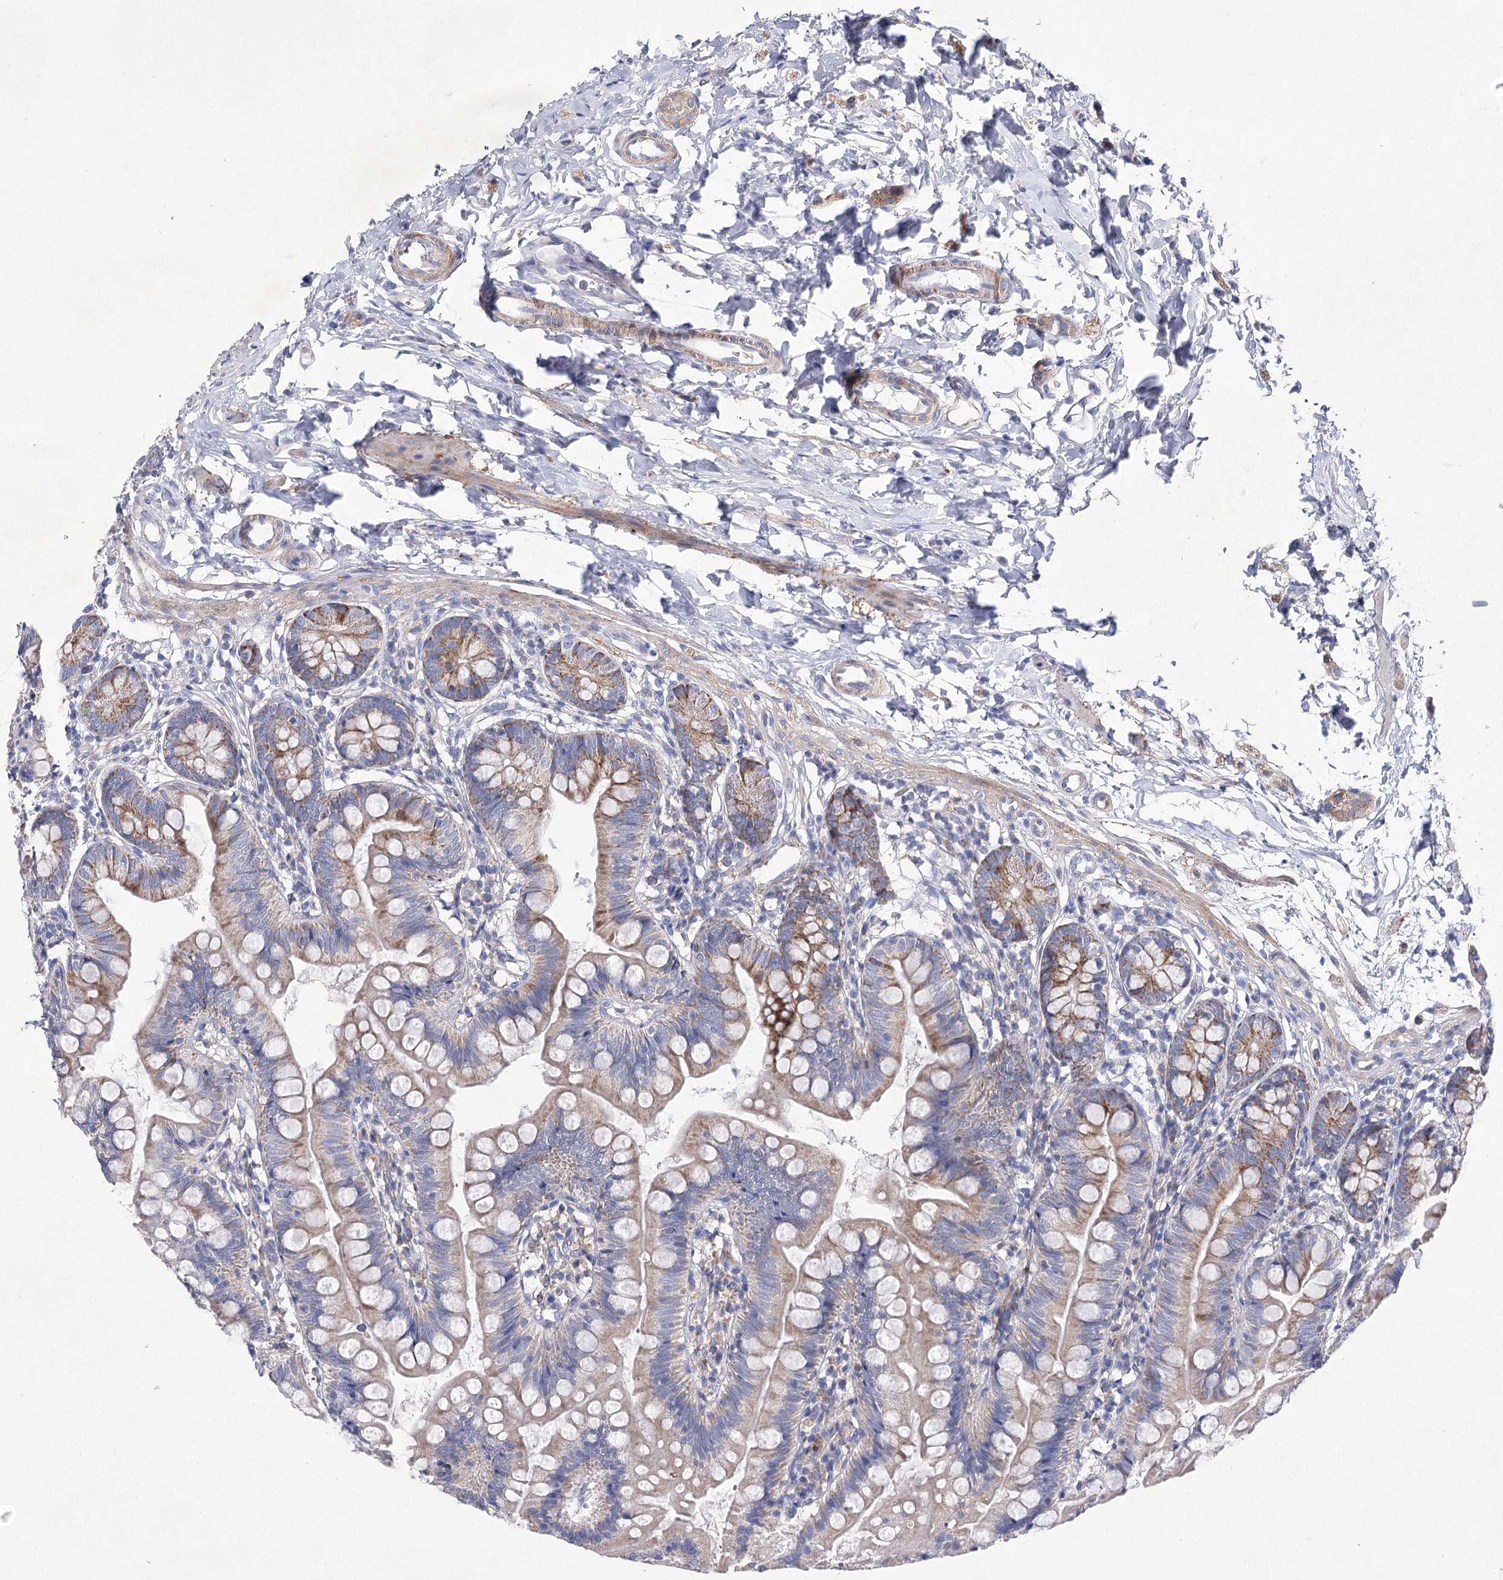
{"staining": {"intensity": "moderate", "quantity": ">75%", "location": "cytoplasmic/membranous"}, "tissue": "small intestine", "cell_type": "Glandular cells", "image_type": "normal", "snomed": [{"axis": "morphology", "description": "Normal tissue, NOS"}, {"axis": "topography", "description": "Small intestine"}], "caption": "DAB (3,3'-diaminobenzidine) immunohistochemical staining of benign small intestine exhibits moderate cytoplasmic/membranous protein expression in approximately >75% of glandular cells. Nuclei are stained in blue.", "gene": "COX15", "patient": {"sex": "male", "age": 7}}